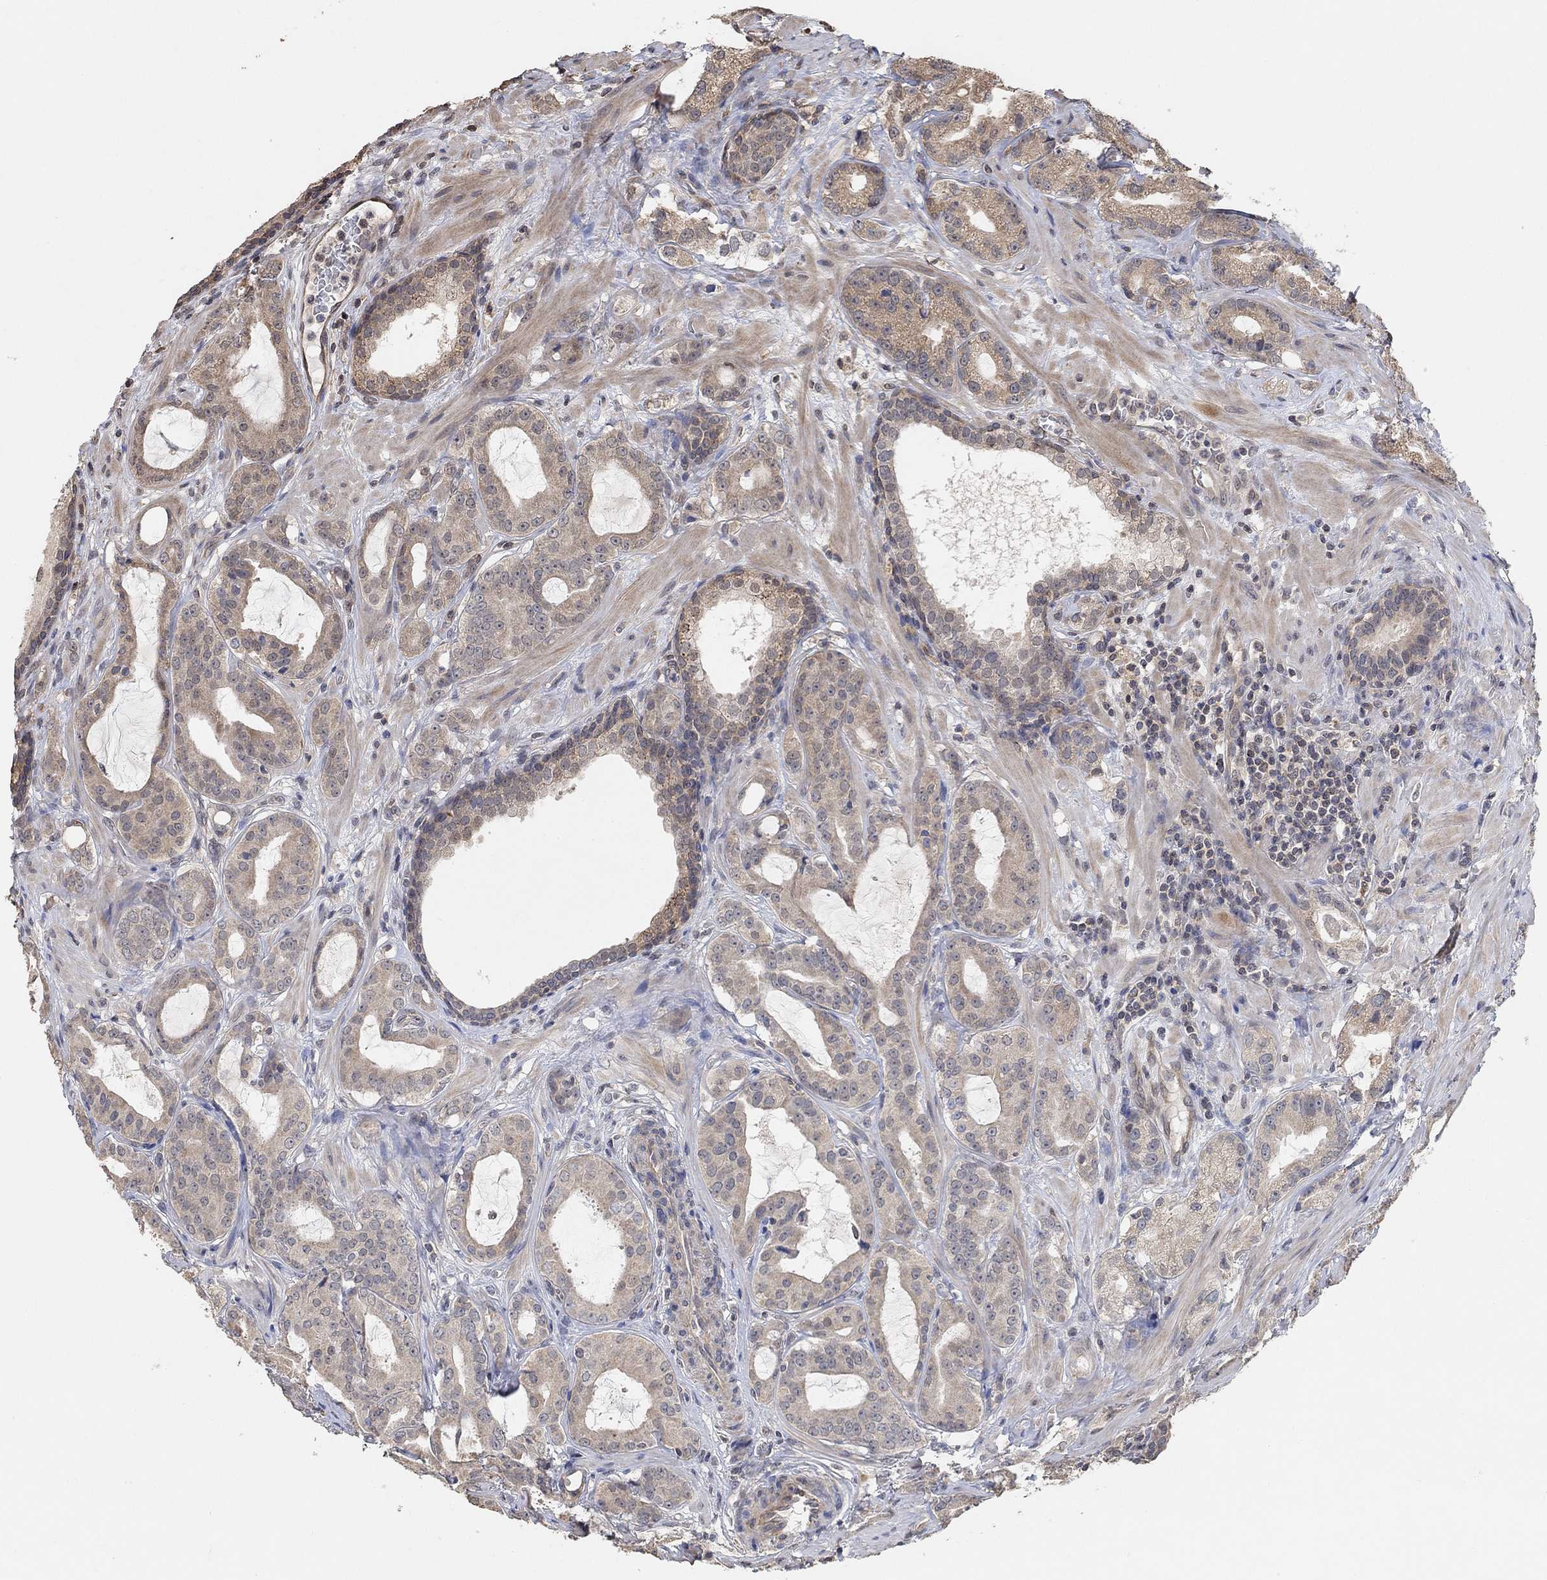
{"staining": {"intensity": "moderate", "quantity": "25%-75%", "location": "cytoplasmic/membranous"}, "tissue": "prostate cancer", "cell_type": "Tumor cells", "image_type": "cancer", "snomed": [{"axis": "morphology", "description": "Adenocarcinoma, NOS"}, {"axis": "topography", "description": "Prostate"}], "caption": "Tumor cells display medium levels of moderate cytoplasmic/membranous positivity in about 25%-75% of cells in prostate adenocarcinoma. The staining was performed using DAB, with brown indicating positive protein expression. Nuclei are stained blue with hematoxylin.", "gene": "UNC5B", "patient": {"sex": "male", "age": 69}}